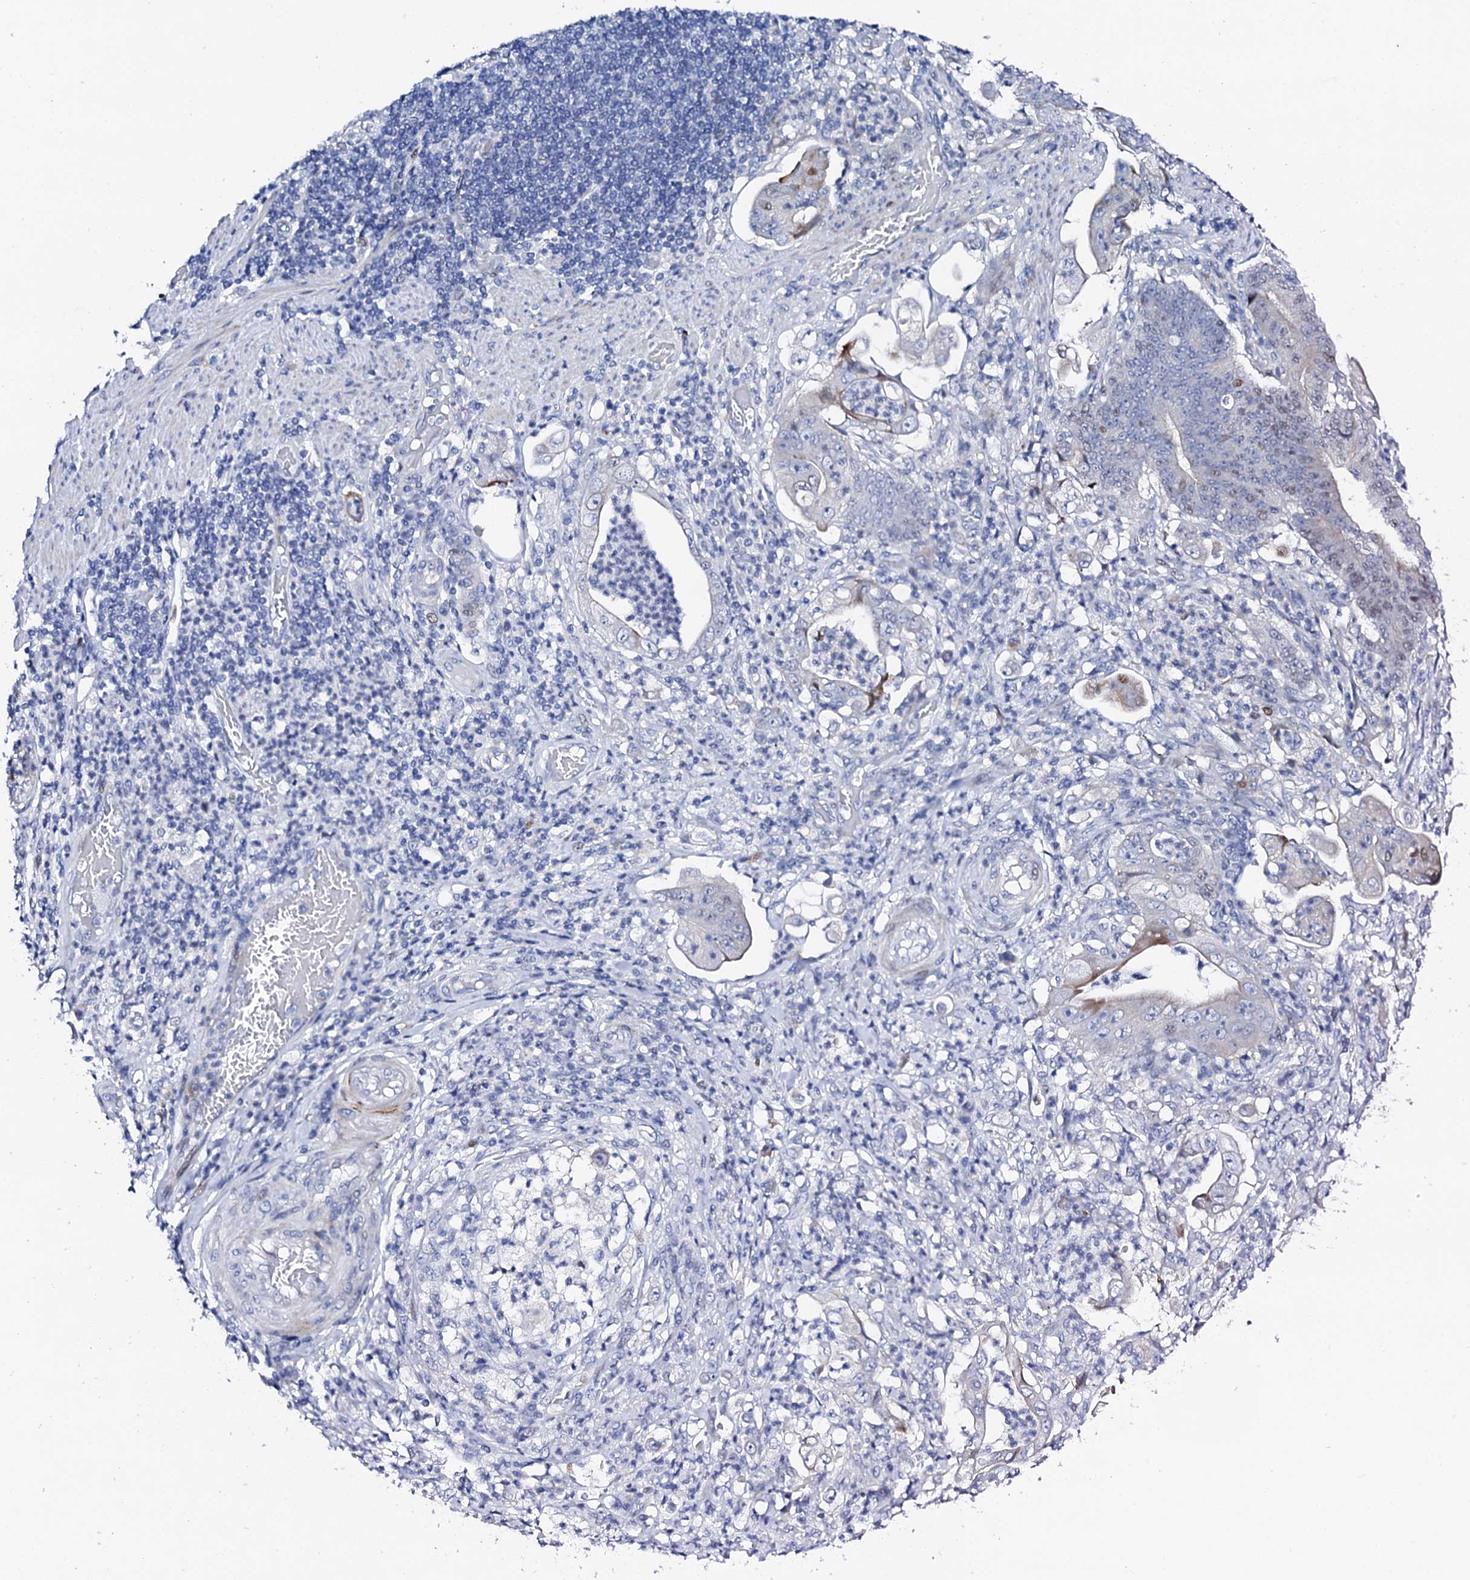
{"staining": {"intensity": "moderate", "quantity": "<25%", "location": "nuclear"}, "tissue": "stomach cancer", "cell_type": "Tumor cells", "image_type": "cancer", "snomed": [{"axis": "morphology", "description": "Adenocarcinoma, NOS"}, {"axis": "topography", "description": "Stomach"}], "caption": "Immunohistochemistry of stomach adenocarcinoma displays low levels of moderate nuclear expression in approximately <25% of tumor cells. (DAB IHC with brightfield microscopy, high magnification).", "gene": "NUDT13", "patient": {"sex": "female", "age": 73}}